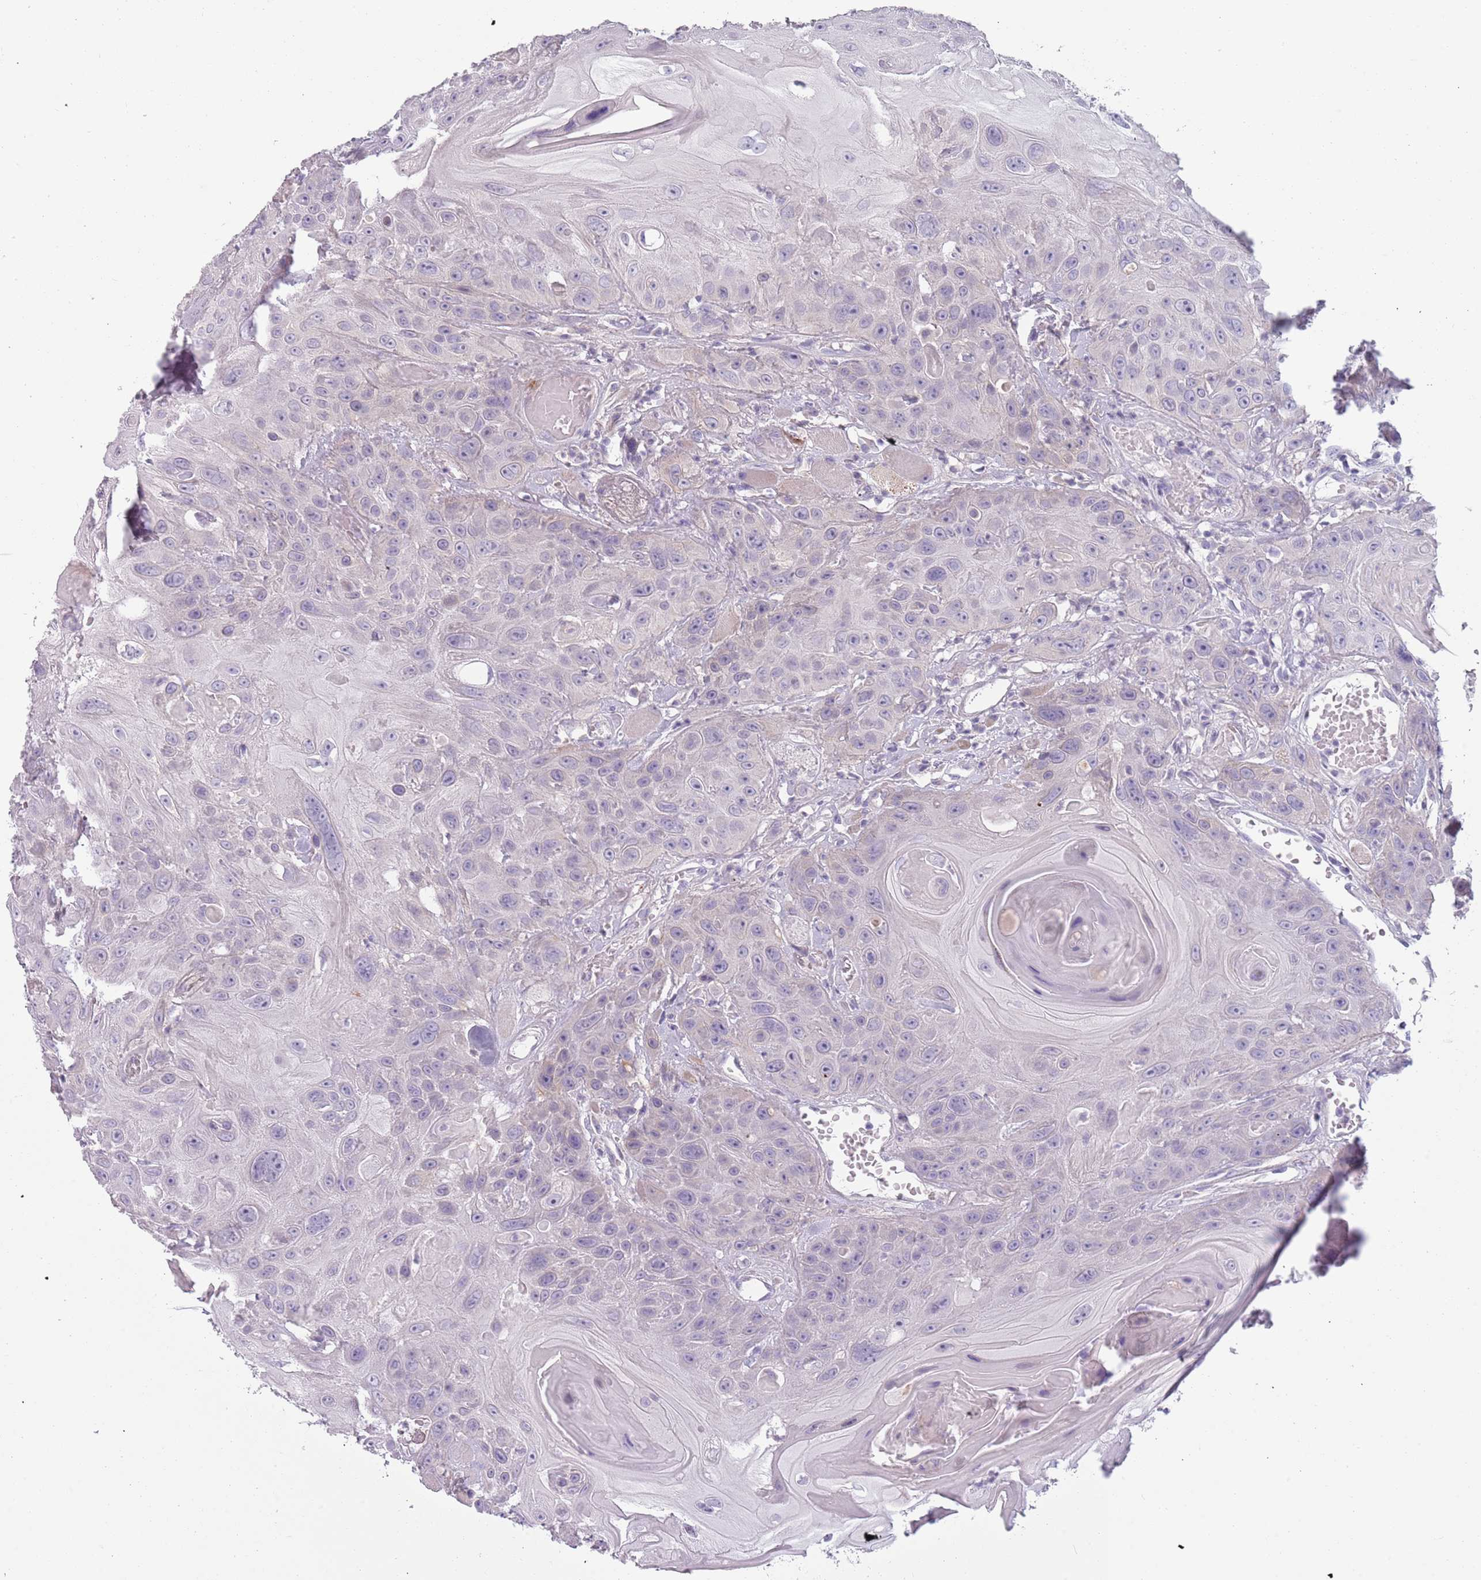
{"staining": {"intensity": "negative", "quantity": "none", "location": "none"}, "tissue": "head and neck cancer", "cell_type": "Tumor cells", "image_type": "cancer", "snomed": [{"axis": "morphology", "description": "Squamous cell carcinoma, NOS"}, {"axis": "topography", "description": "Head-Neck"}], "caption": "DAB (3,3'-diaminobenzidine) immunohistochemical staining of head and neck squamous cell carcinoma demonstrates no significant staining in tumor cells.", "gene": "MEGF8", "patient": {"sex": "female", "age": 59}}